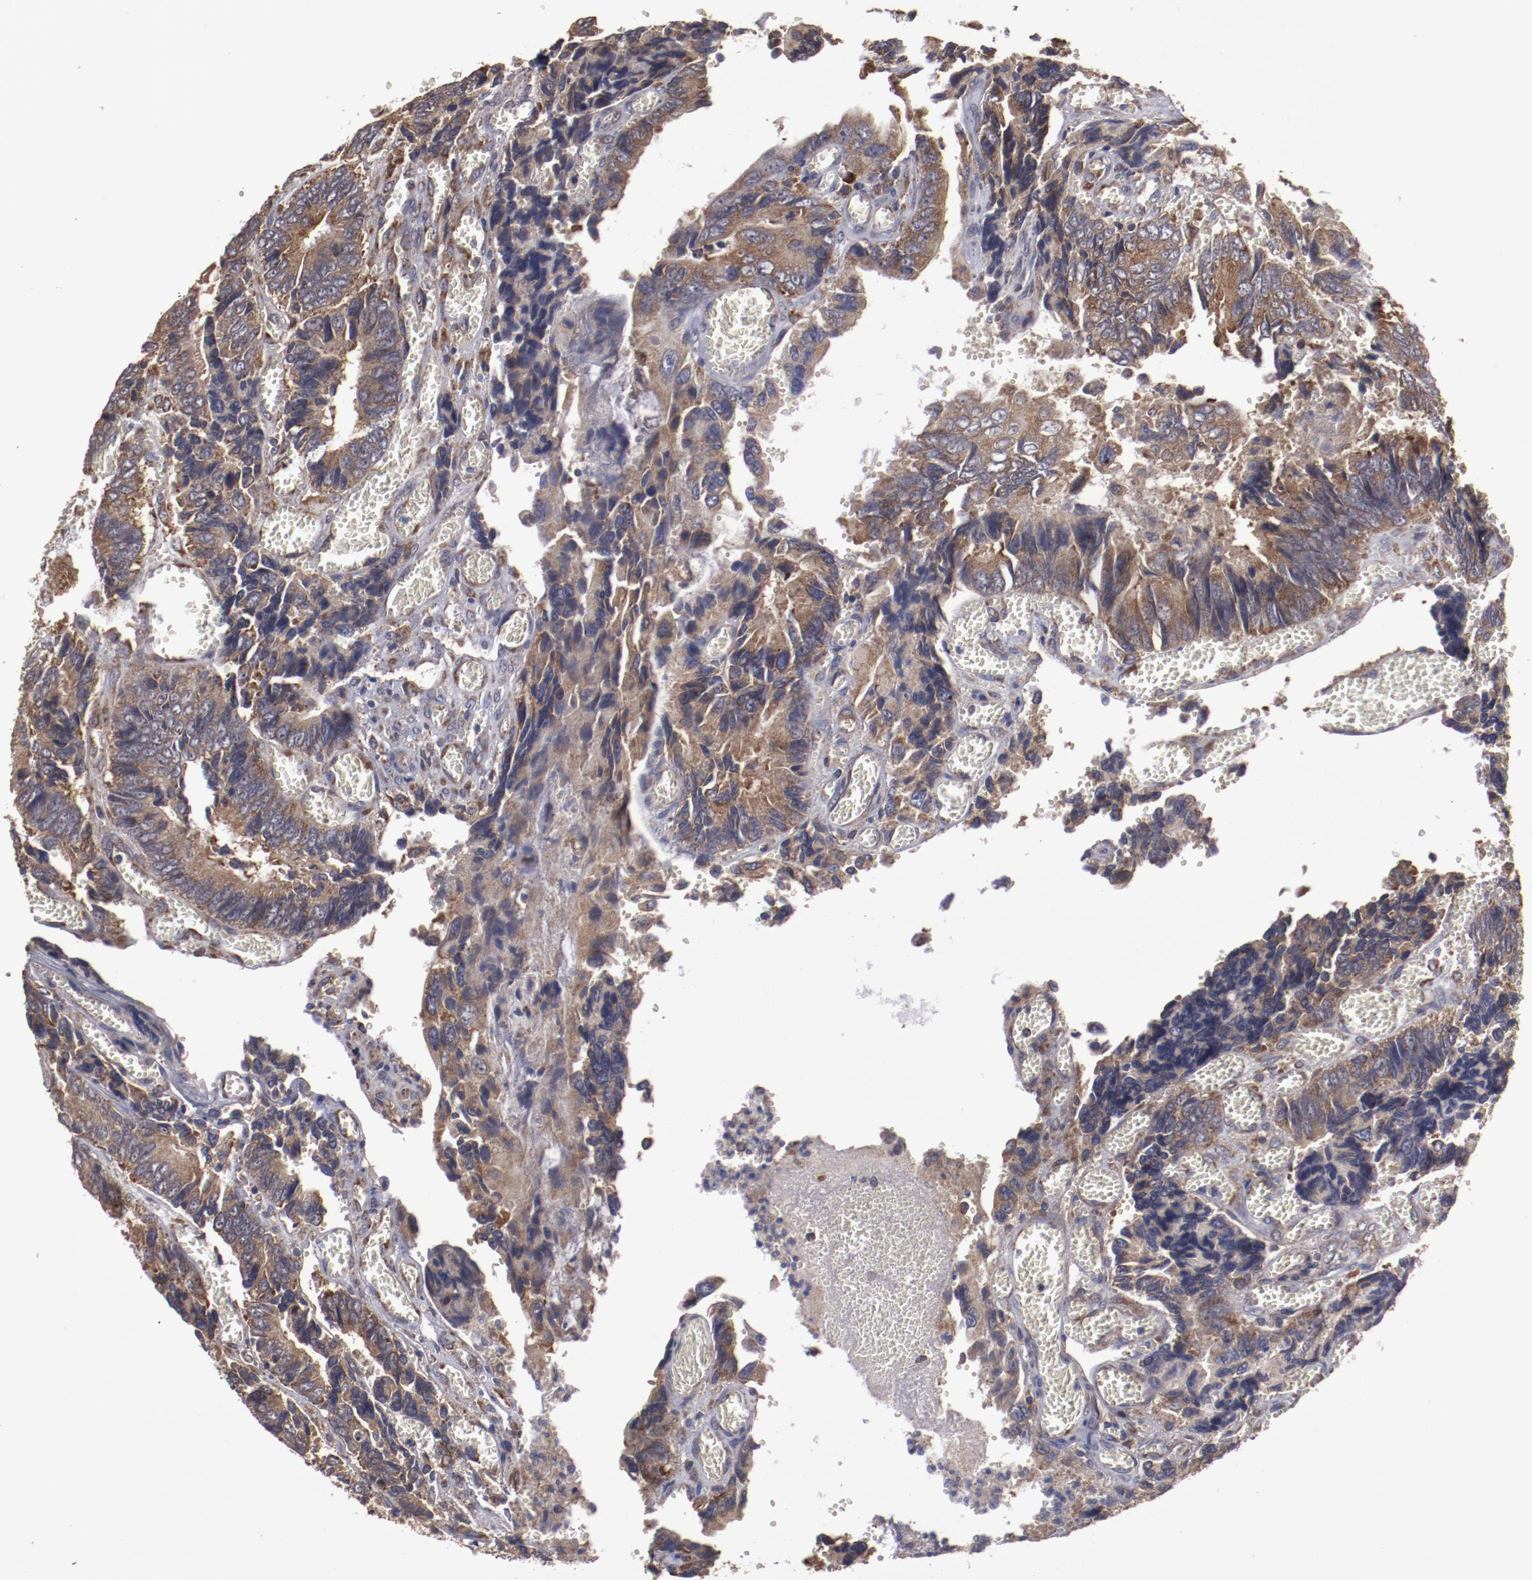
{"staining": {"intensity": "moderate", "quantity": ">75%", "location": "cytoplasmic/membranous"}, "tissue": "colorectal cancer", "cell_type": "Tumor cells", "image_type": "cancer", "snomed": [{"axis": "morphology", "description": "Adenocarcinoma, NOS"}, {"axis": "topography", "description": "Colon"}], "caption": "Immunohistochemistry (IHC) of human colorectal adenocarcinoma displays medium levels of moderate cytoplasmic/membranous positivity in approximately >75% of tumor cells. The protein of interest is stained brown, and the nuclei are stained in blue (DAB (3,3'-diaminobenzidine) IHC with brightfield microscopy, high magnification).", "gene": "RPS4Y1", "patient": {"sex": "male", "age": 72}}